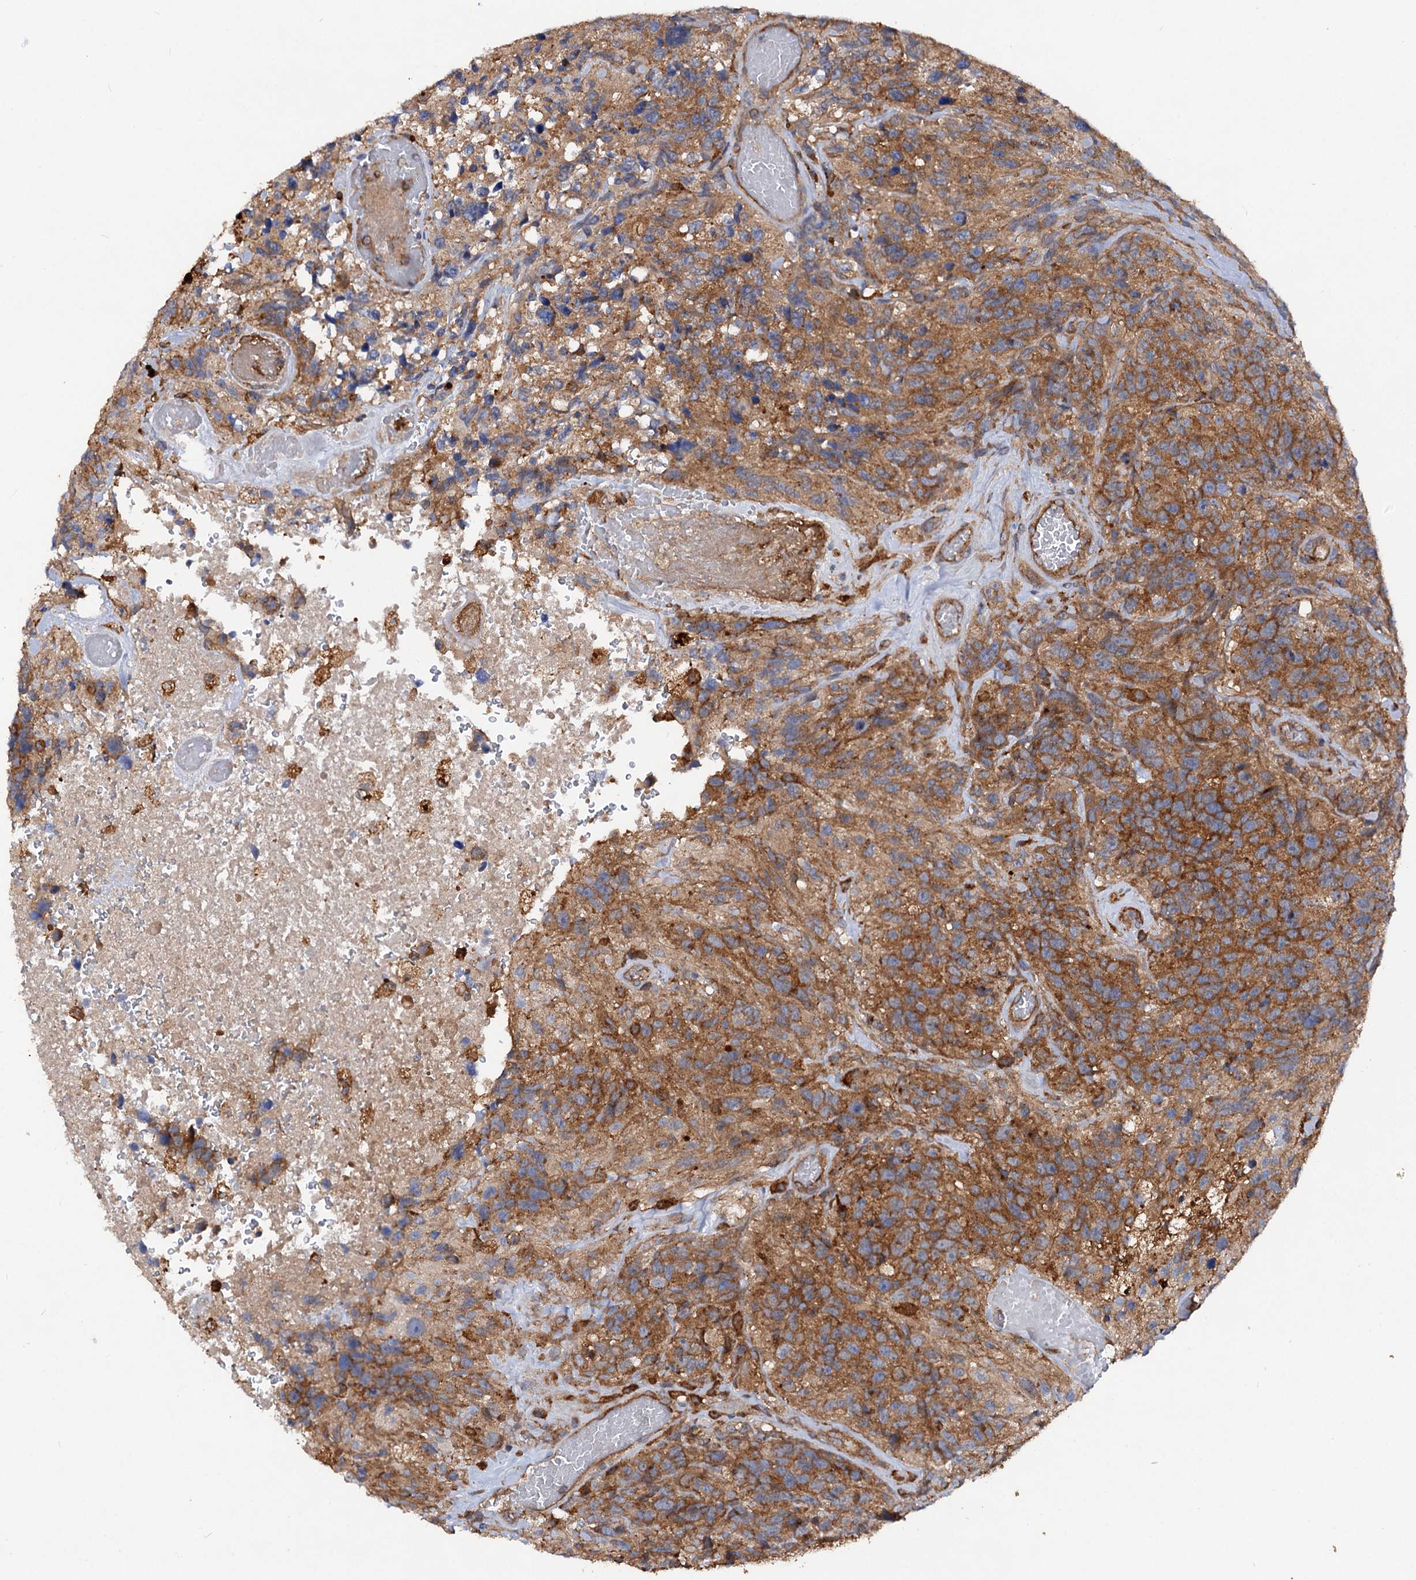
{"staining": {"intensity": "moderate", "quantity": ">75%", "location": "cytoplasmic/membranous"}, "tissue": "glioma", "cell_type": "Tumor cells", "image_type": "cancer", "snomed": [{"axis": "morphology", "description": "Glioma, malignant, High grade"}, {"axis": "topography", "description": "Brain"}], "caption": "IHC micrograph of glioma stained for a protein (brown), which displays medium levels of moderate cytoplasmic/membranous positivity in about >75% of tumor cells.", "gene": "VPS29", "patient": {"sex": "male", "age": 69}}